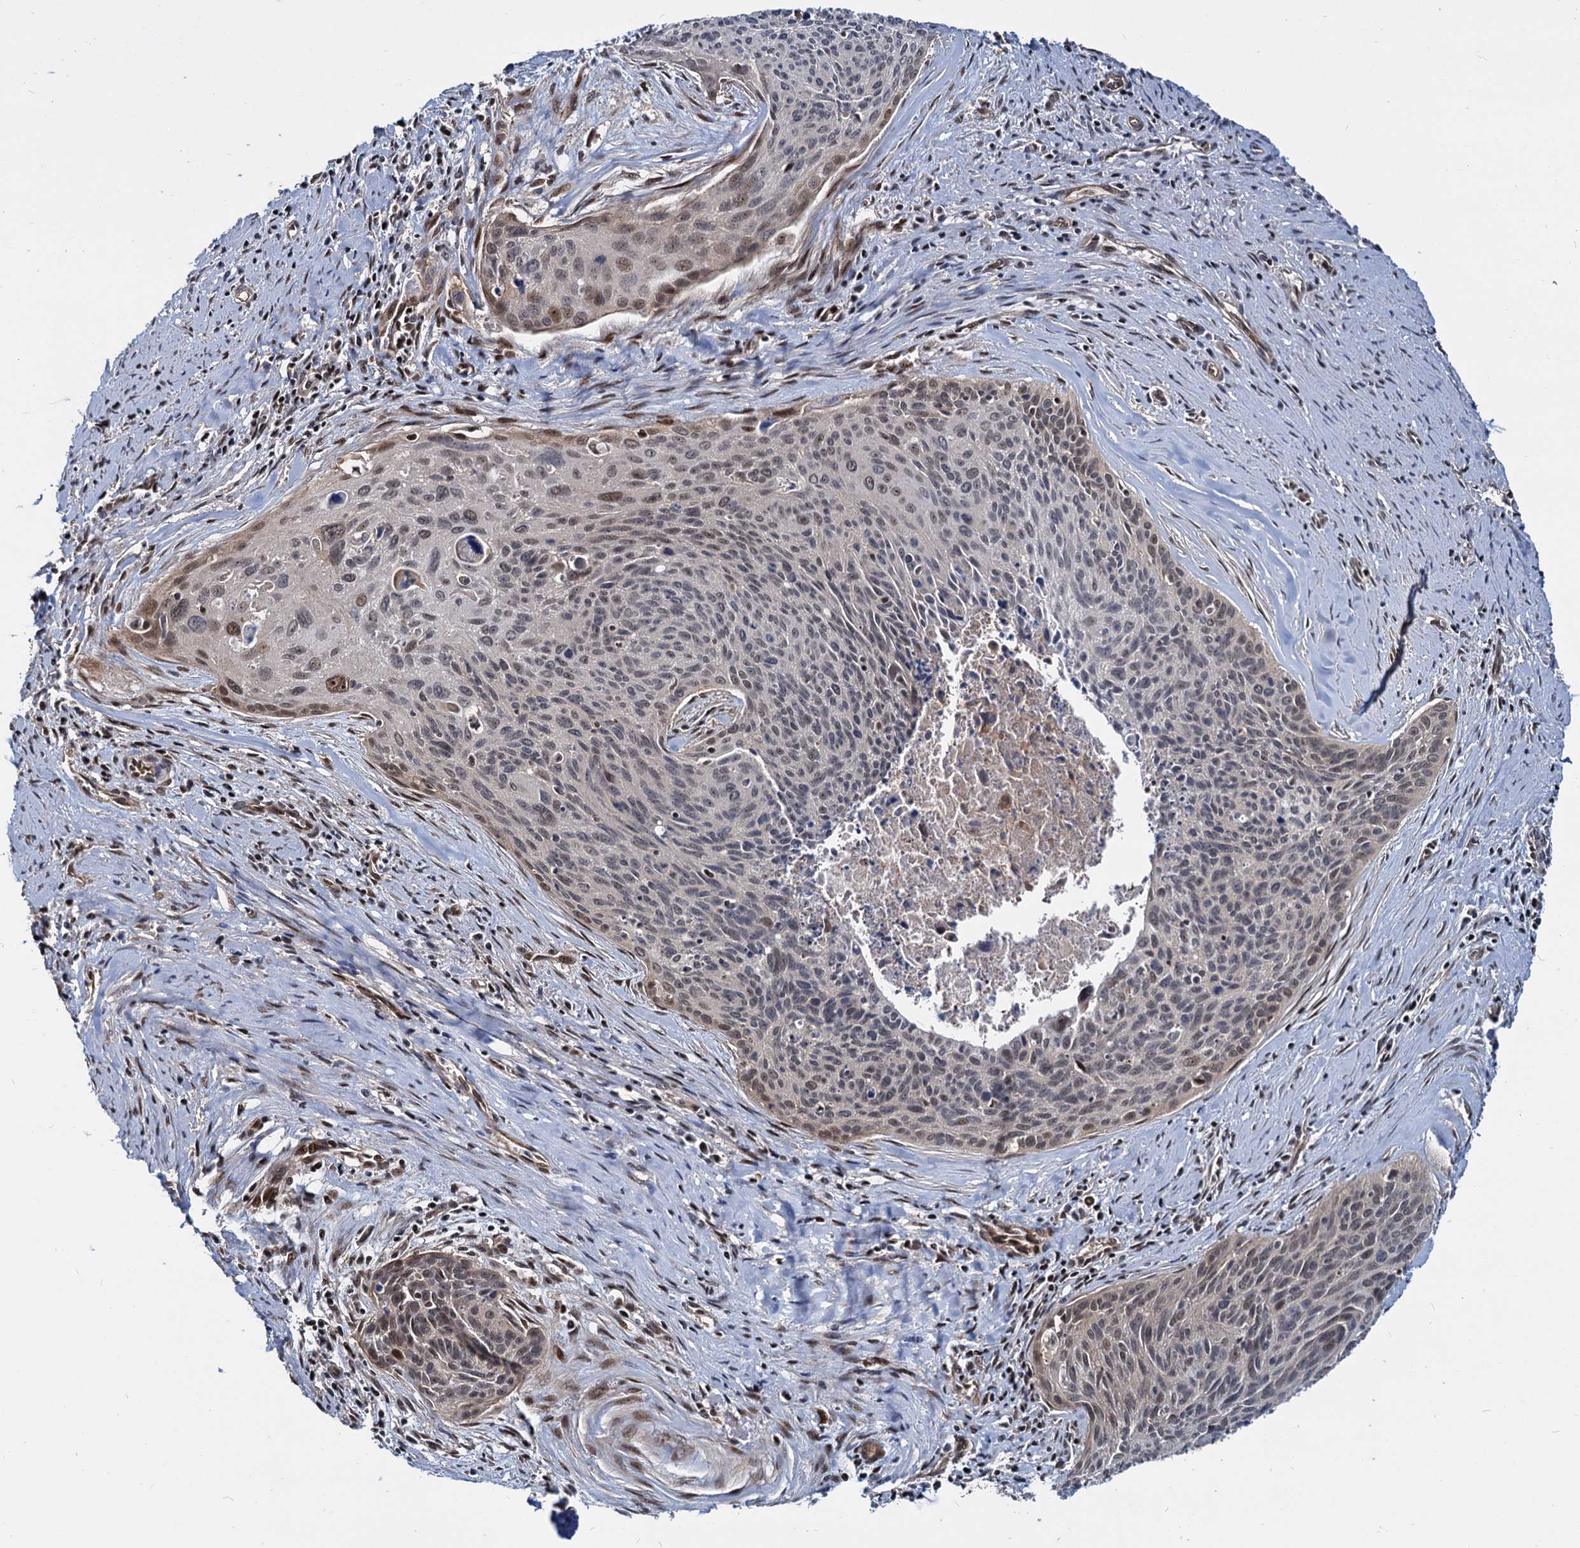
{"staining": {"intensity": "moderate", "quantity": "25%-75%", "location": "nuclear"}, "tissue": "cervical cancer", "cell_type": "Tumor cells", "image_type": "cancer", "snomed": [{"axis": "morphology", "description": "Squamous cell carcinoma, NOS"}, {"axis": "topography", "description": "Cervix"}], "caption": "Immunohistochemical staining of squamous cell carcinoma (cervical) displays medium levels of moderate nuclear protein expression in about 25%-75% of tumor cells.", "gene": "UBLCP1", "patient": {"sex": "female", "age": 55}}